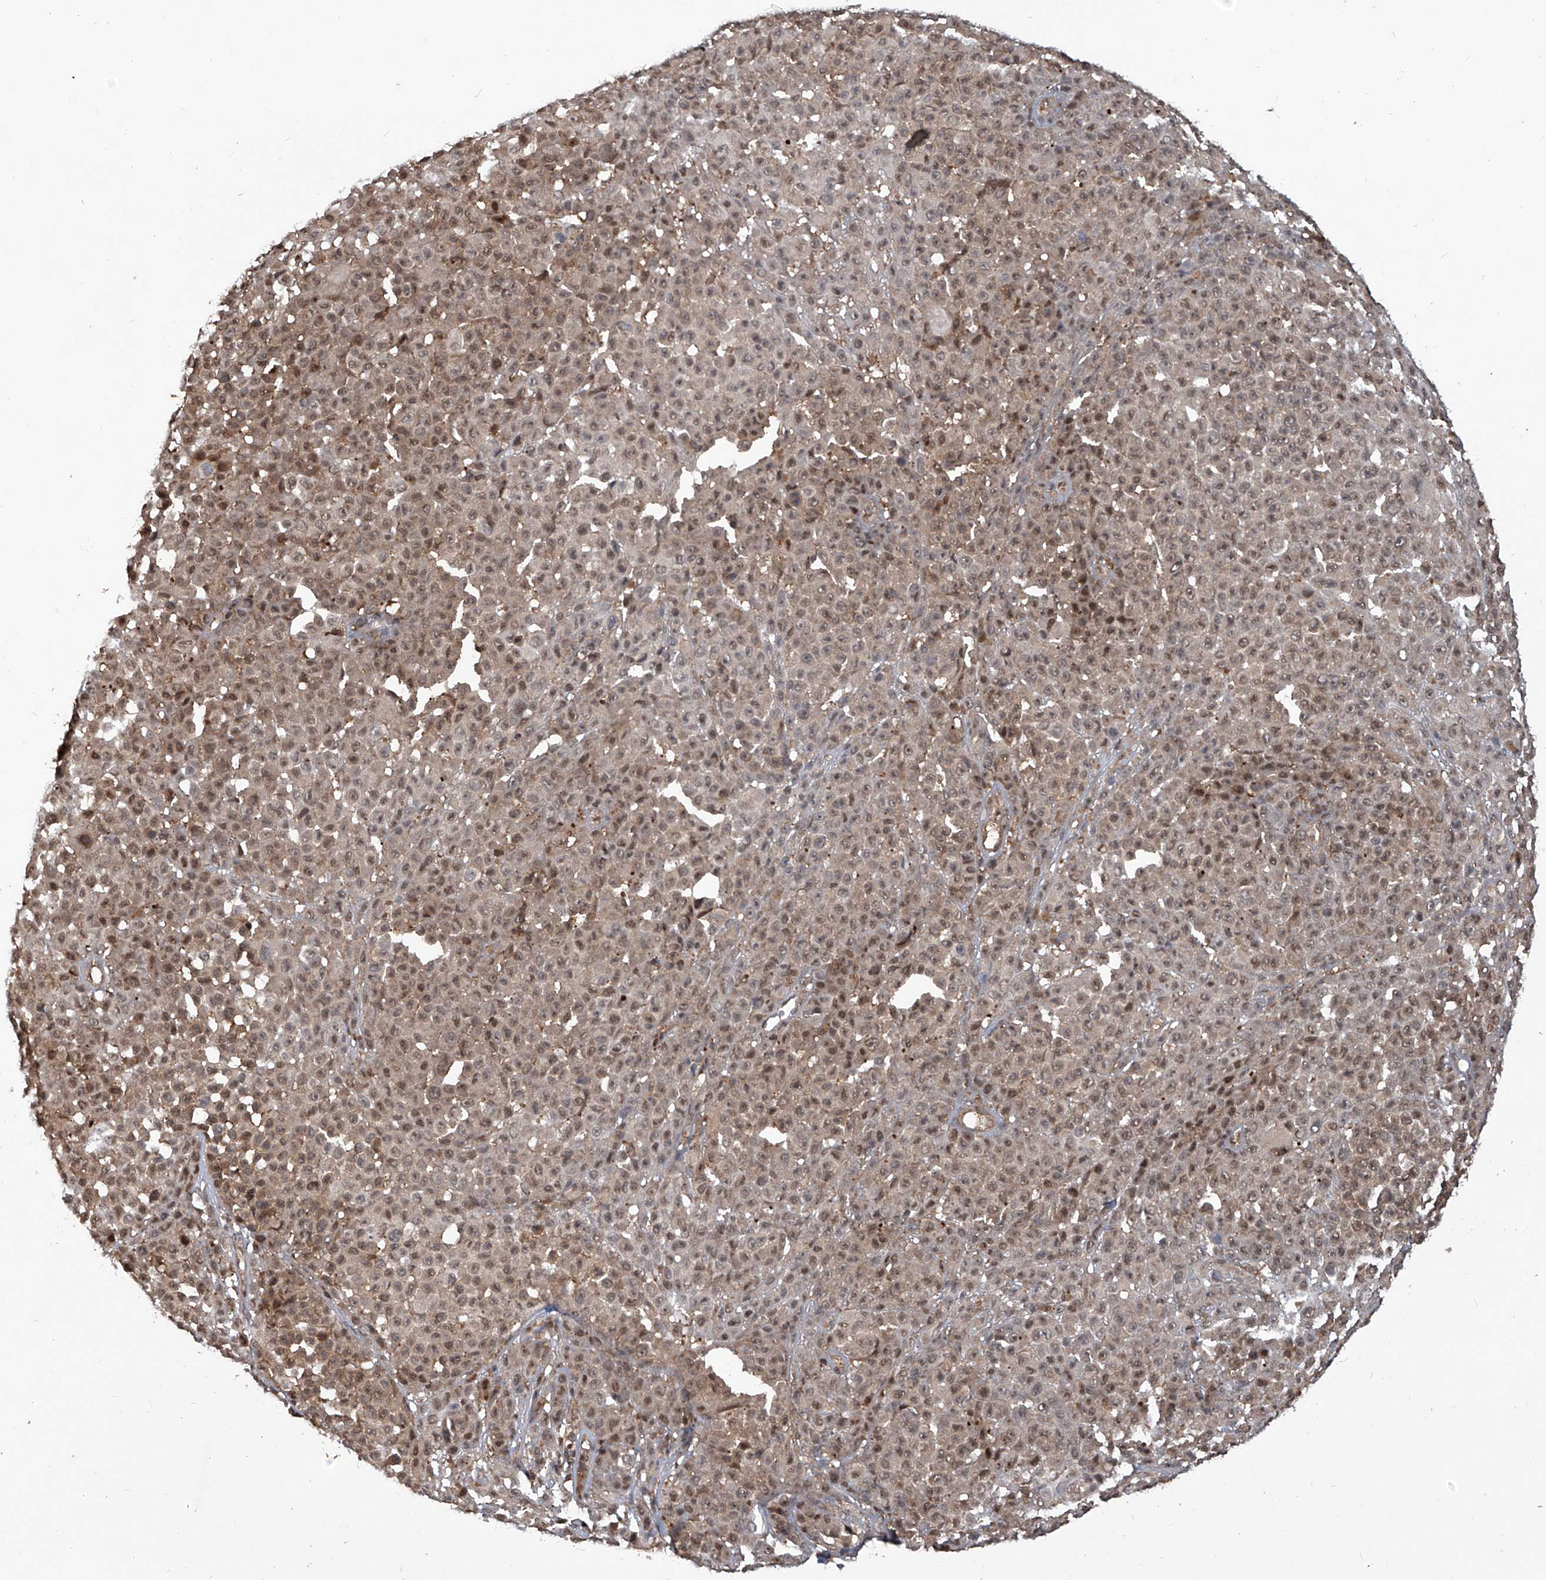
{"staining": {"intensity": "moderate", "quantity": ">75%", "location": "cytoplasmic/membranous,nuclear"}, "tissue": "melanoma", "cell_type": "Tumor cells", "image_type": "cancer", "snomed": [{"axis": "morphology", "description": "Malignant melanoma, NOS"}, {"axis": "topography", "description": "Skin"}], "caption": "This is an image of immunohistochemistry staining of melanoma, which shows moderate positivity in the cytoplasmic/membranous and nuclear of tumor cells.", "gene": "PSMB1", "patient": {"sex": "female", "age": 94}}